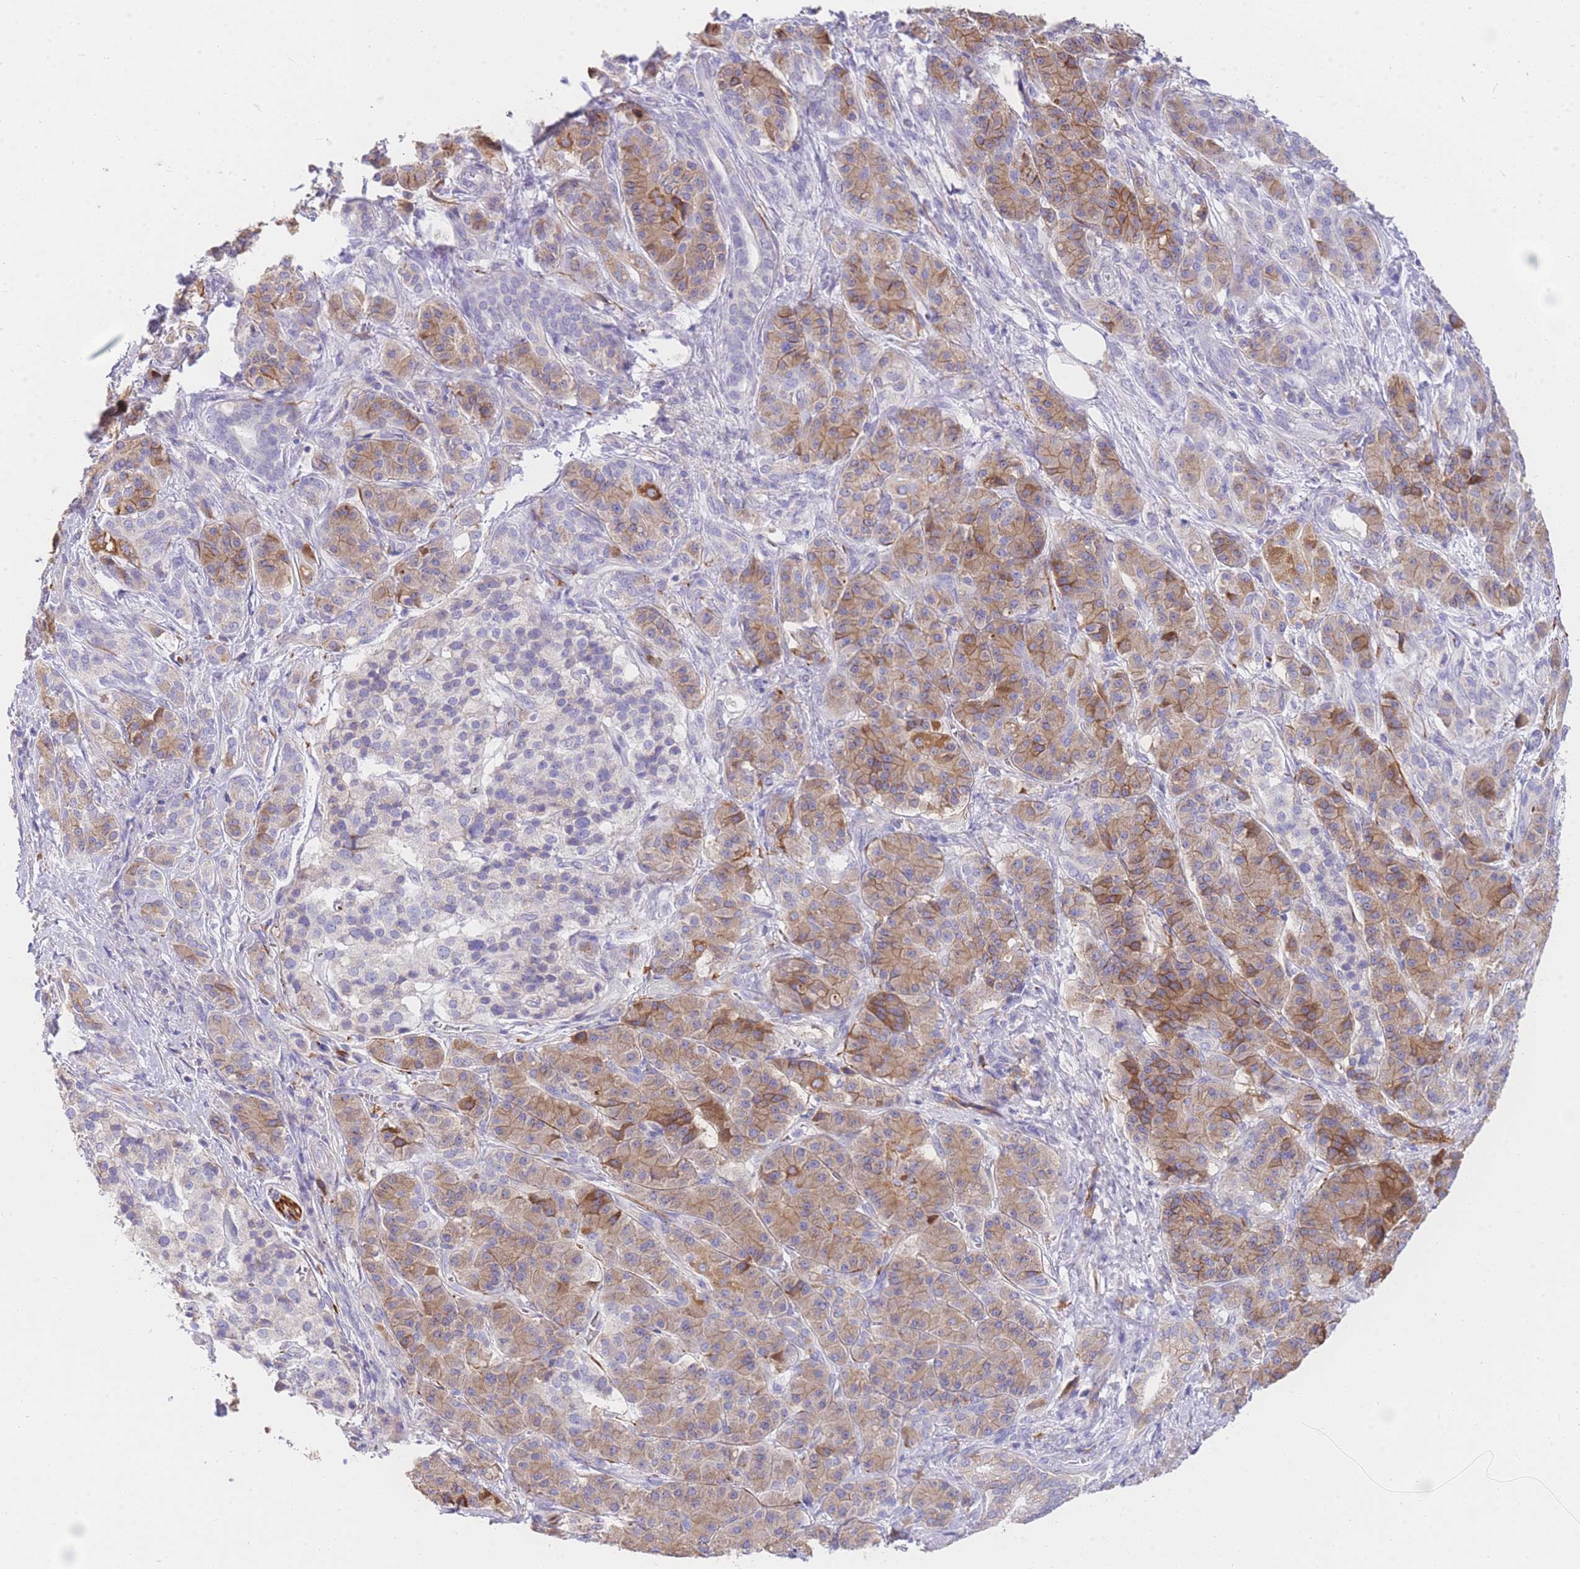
{"staining": {"intensity": "moderate", "quantity": "25%-75%", "location": "cytoplasmic/membranous"}, "tissue": "pancreatic cancer", "cell_type": "Tumor cells", "image_type": "cancer", "snomed": [{"axis": "morphology", "description": "Adenocarcinoma, NOS"}, {"axis": "topography", "description": "Pancreas"}], "caption": "This image shows IHC staining of human pancreatic adenocarcinoma, with medium moderate cytoplasmic/membranous expression in about 25%-75% of tumor cells.", "gene": "C2orf88", "patient": {"sex": "male", "age": 57}}